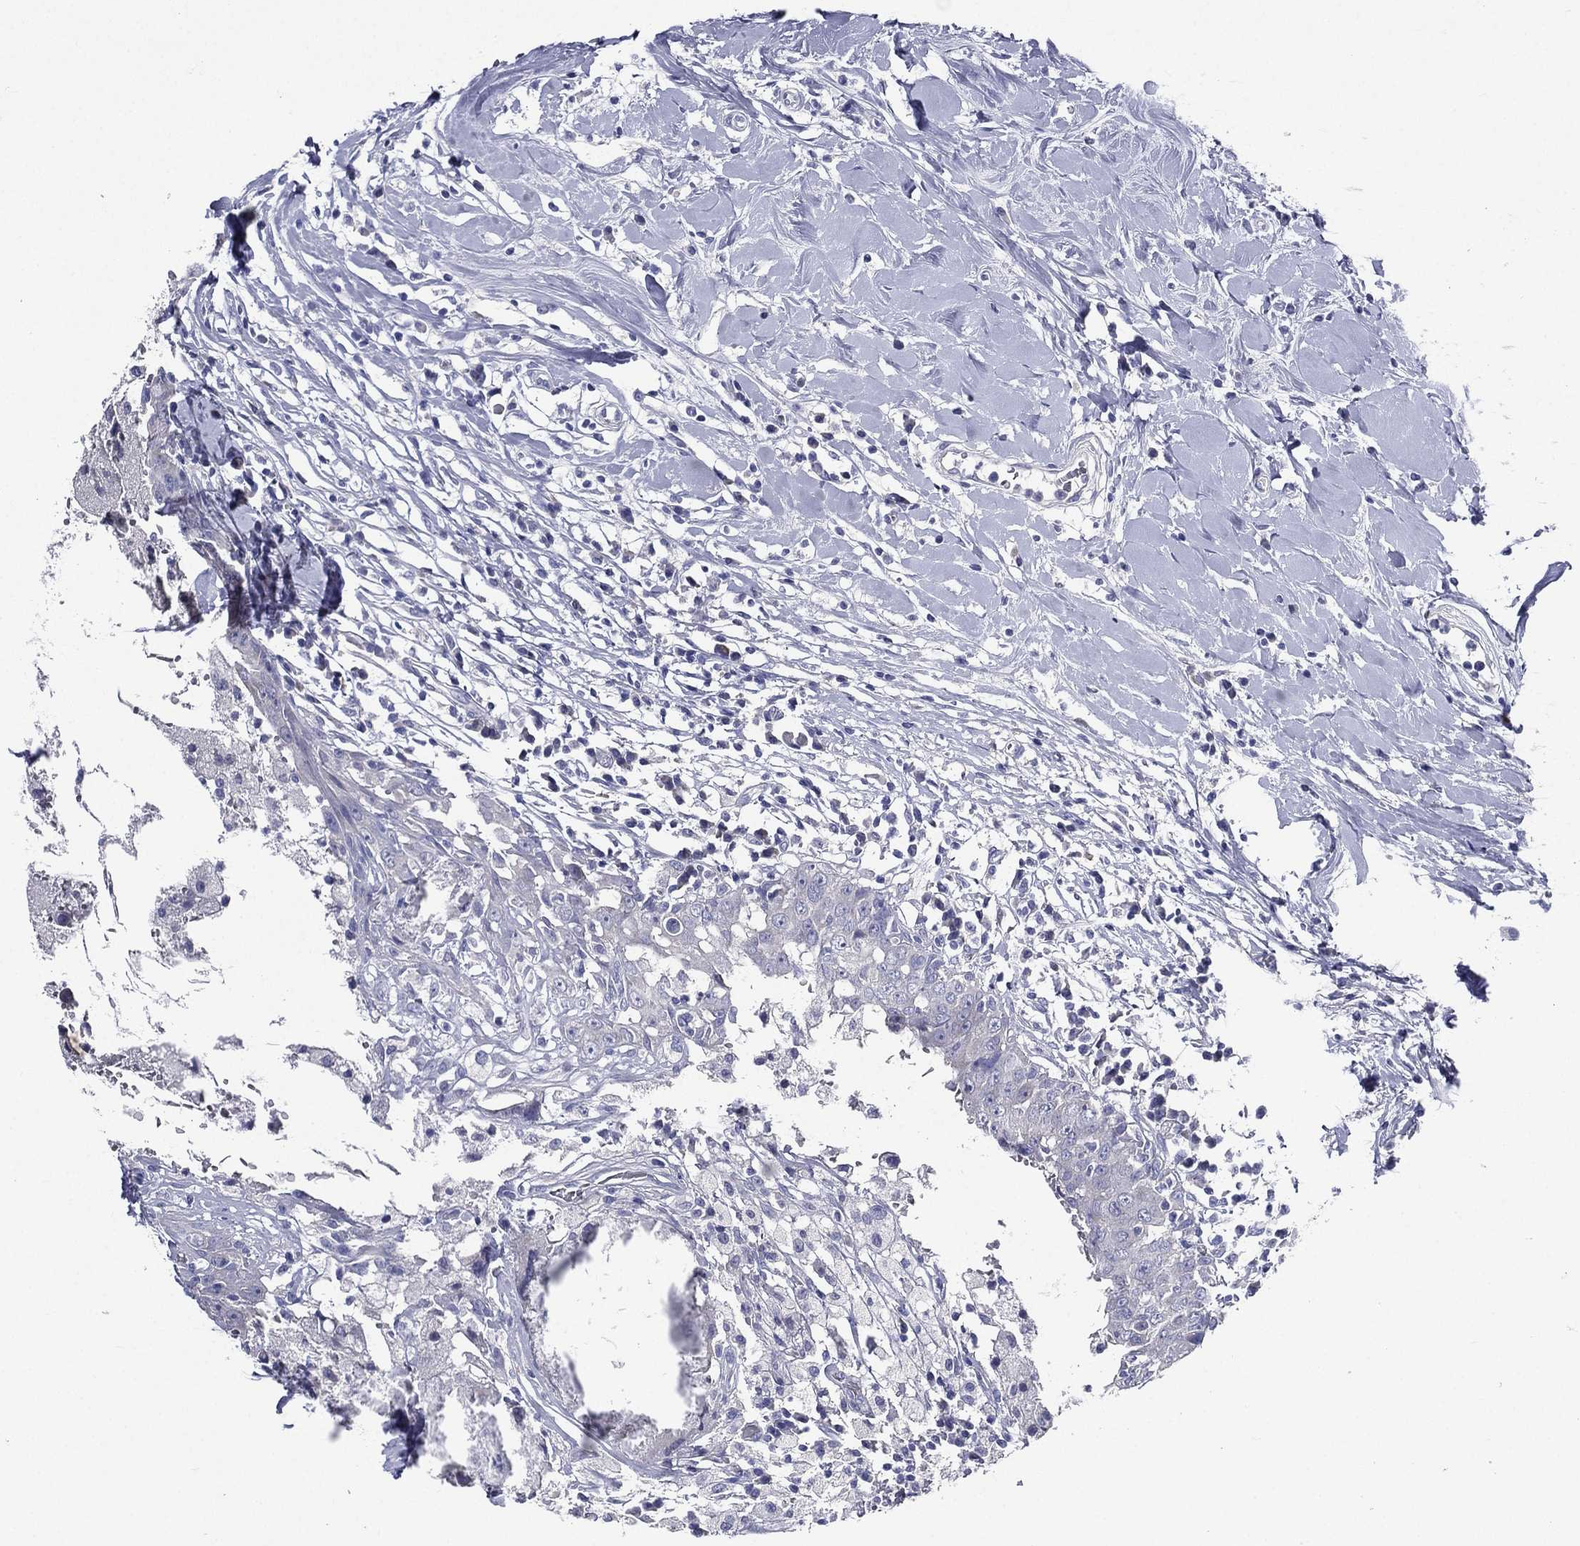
{"staining": {"intensity": "negative", "quantity": "none", "location": "none"}, "tissue": "breast cancer", "cell_type": "Tumor cells", "image_type": "cancer", "snomed": [{"axis": "morphology", "description": "Duct carcinoma"}, {"axis": "topography", "description": "Breast"}], "caption": "This is an IHC photomicrograph of breast infiltrating ductal carcinoma. There is no positivity in tumor cells.", "gene": "TGM1", "patient": {"sex": "female", "age": 27}}